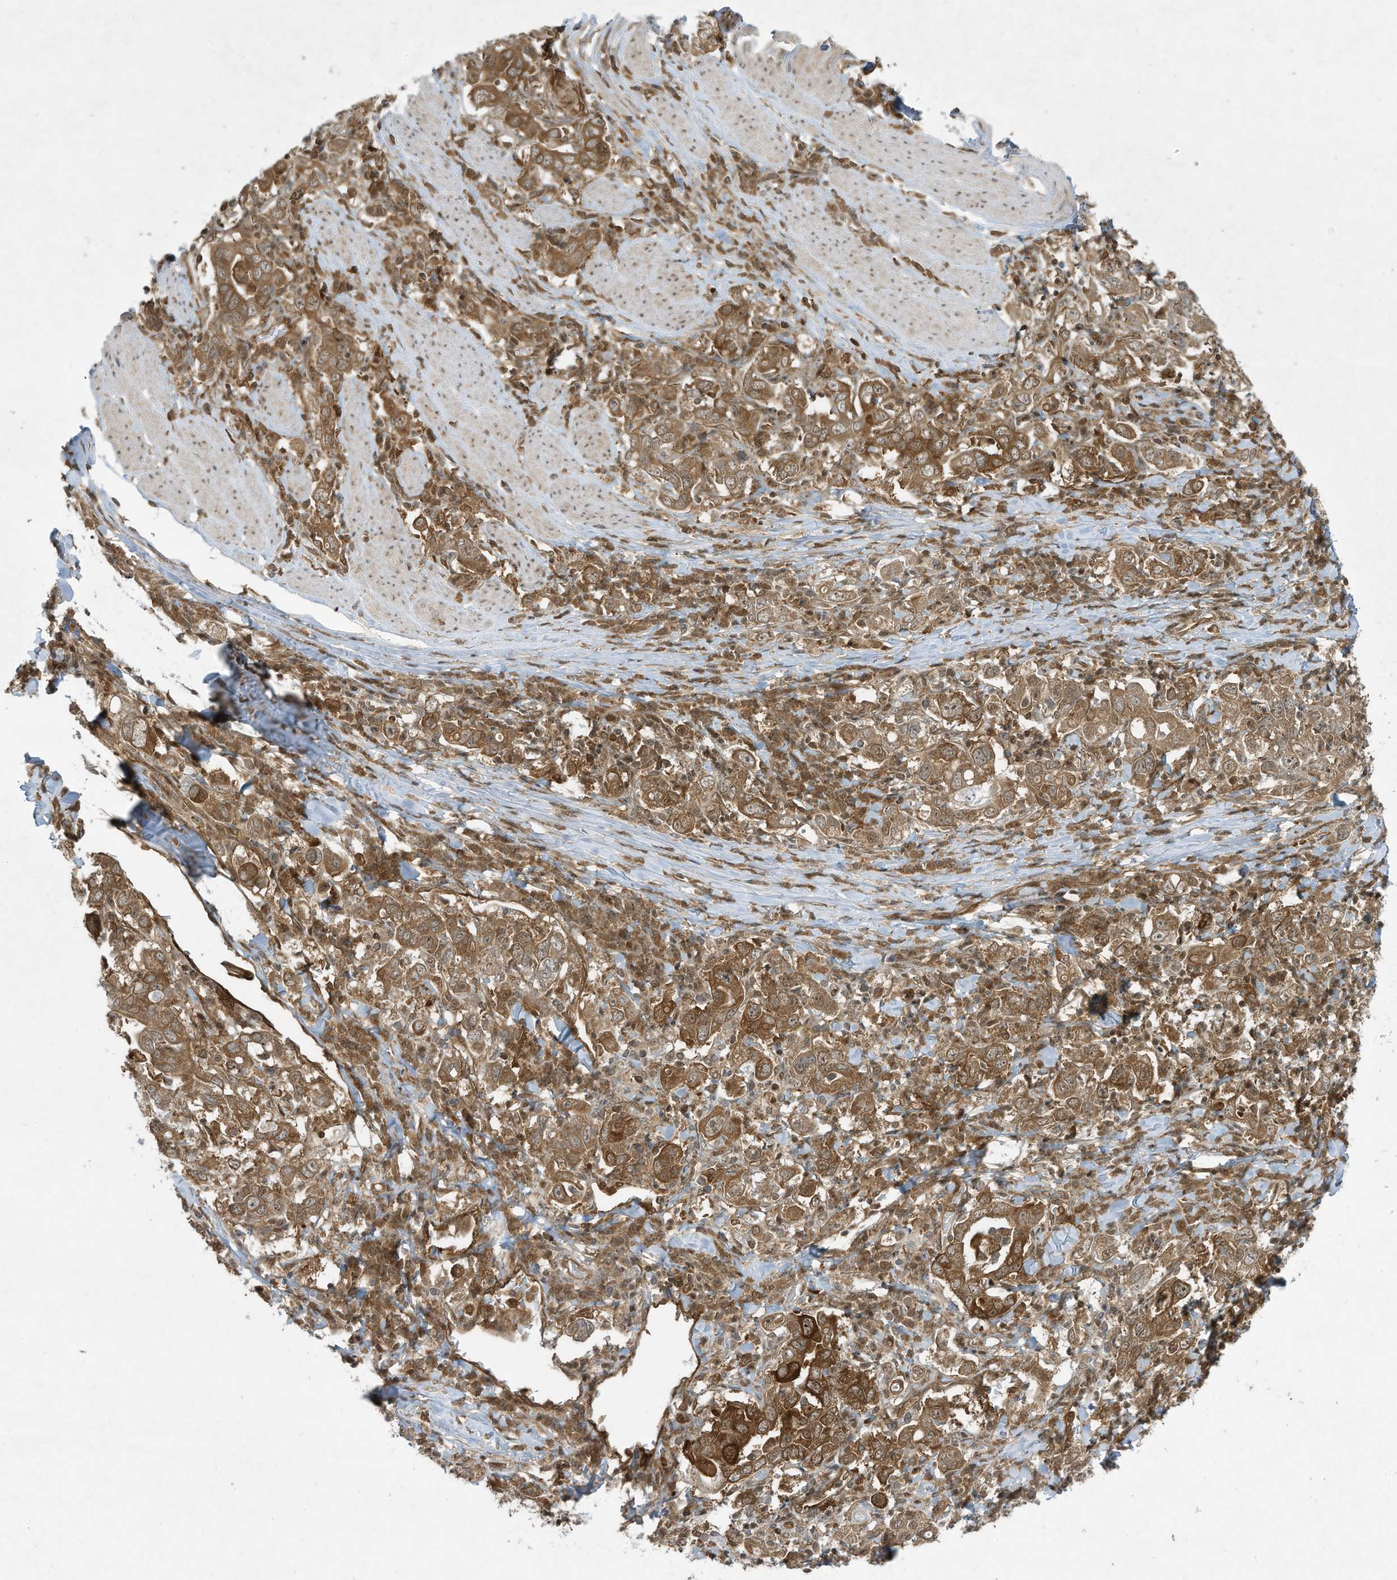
{"staining": {"intensity": "moderate", "quantity": ">75%", "location": "cytoplasmic/membranous"}, "tissue": "stomach cancer", "cell_type": "Tumor cells", "image_type": "cancer", "snomed": [{"axis": "morphology", "description": "Adenocarcinoma, NOS"}, {"axis": "topography", "description": "Stomach, upper"}], "caption": "DAB immunohistochemical staining of human stomach cancer demonstrates moderate cytoplasmic/membranous protein expression in about >75% of tumor cells.", "gene": "CERT1", "patient": {"sex": "male", "age": 62}}